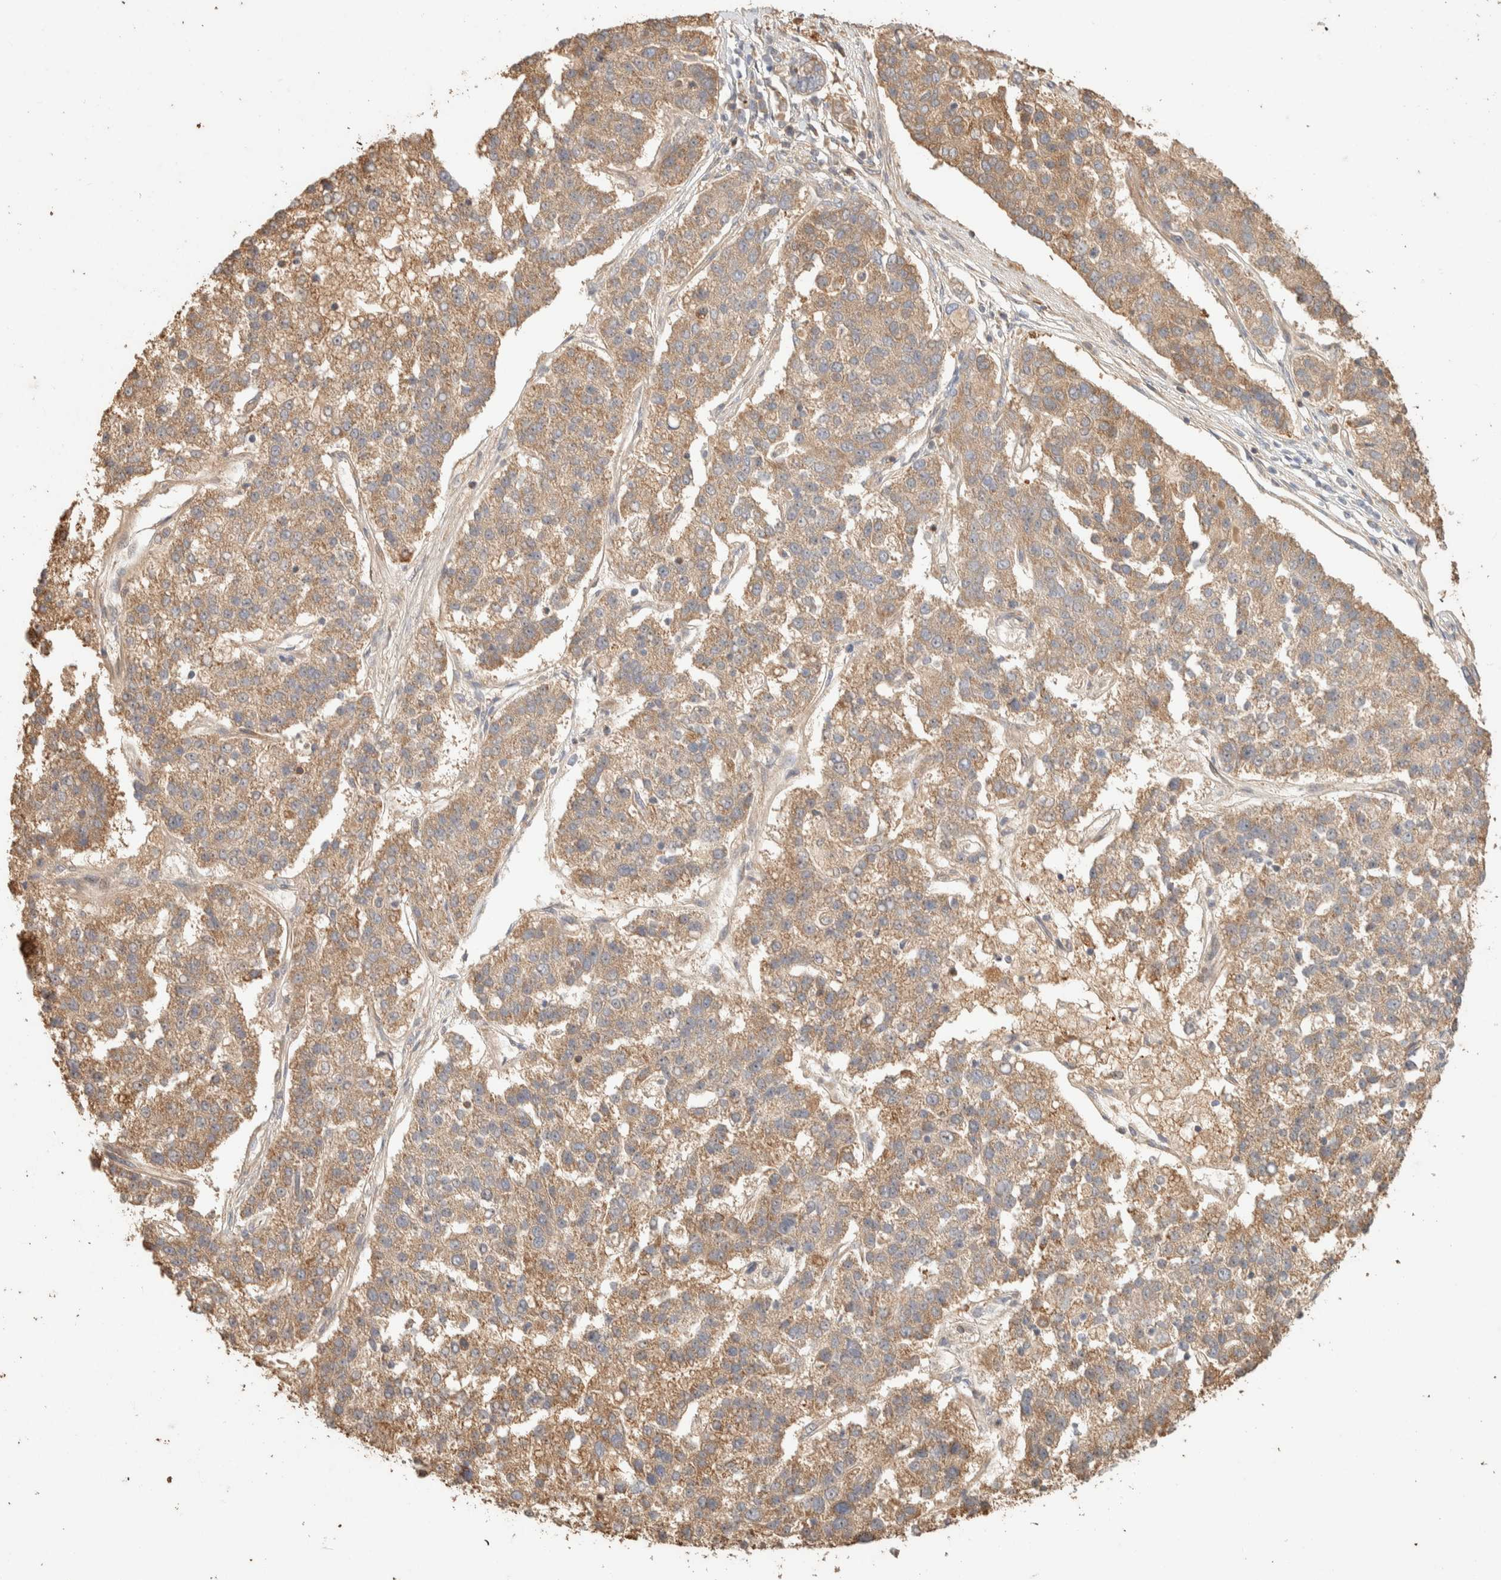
{"staining": {"intensity": "moderate", "quantity": ">75%", "location": "cytoplasmic/membranous"}, "tissue": "pancreatic cancer", "cell_type": "Tumor cells", "image_type": "cancer", "snomed": [{"axis": "morphology", "description": "Adenocarcinoma, NOS"}, {"axis": "topography", "description": "Pancreas"}], "caption": "Protein analysis of pancreatic cancer (adenocarcinoma) tissue reveals moderate cytoplasmic/membranous staining in about >75% of tumor cells.", "gene": "EXOC7", "patient": {"sex": "female", "age": 61}}